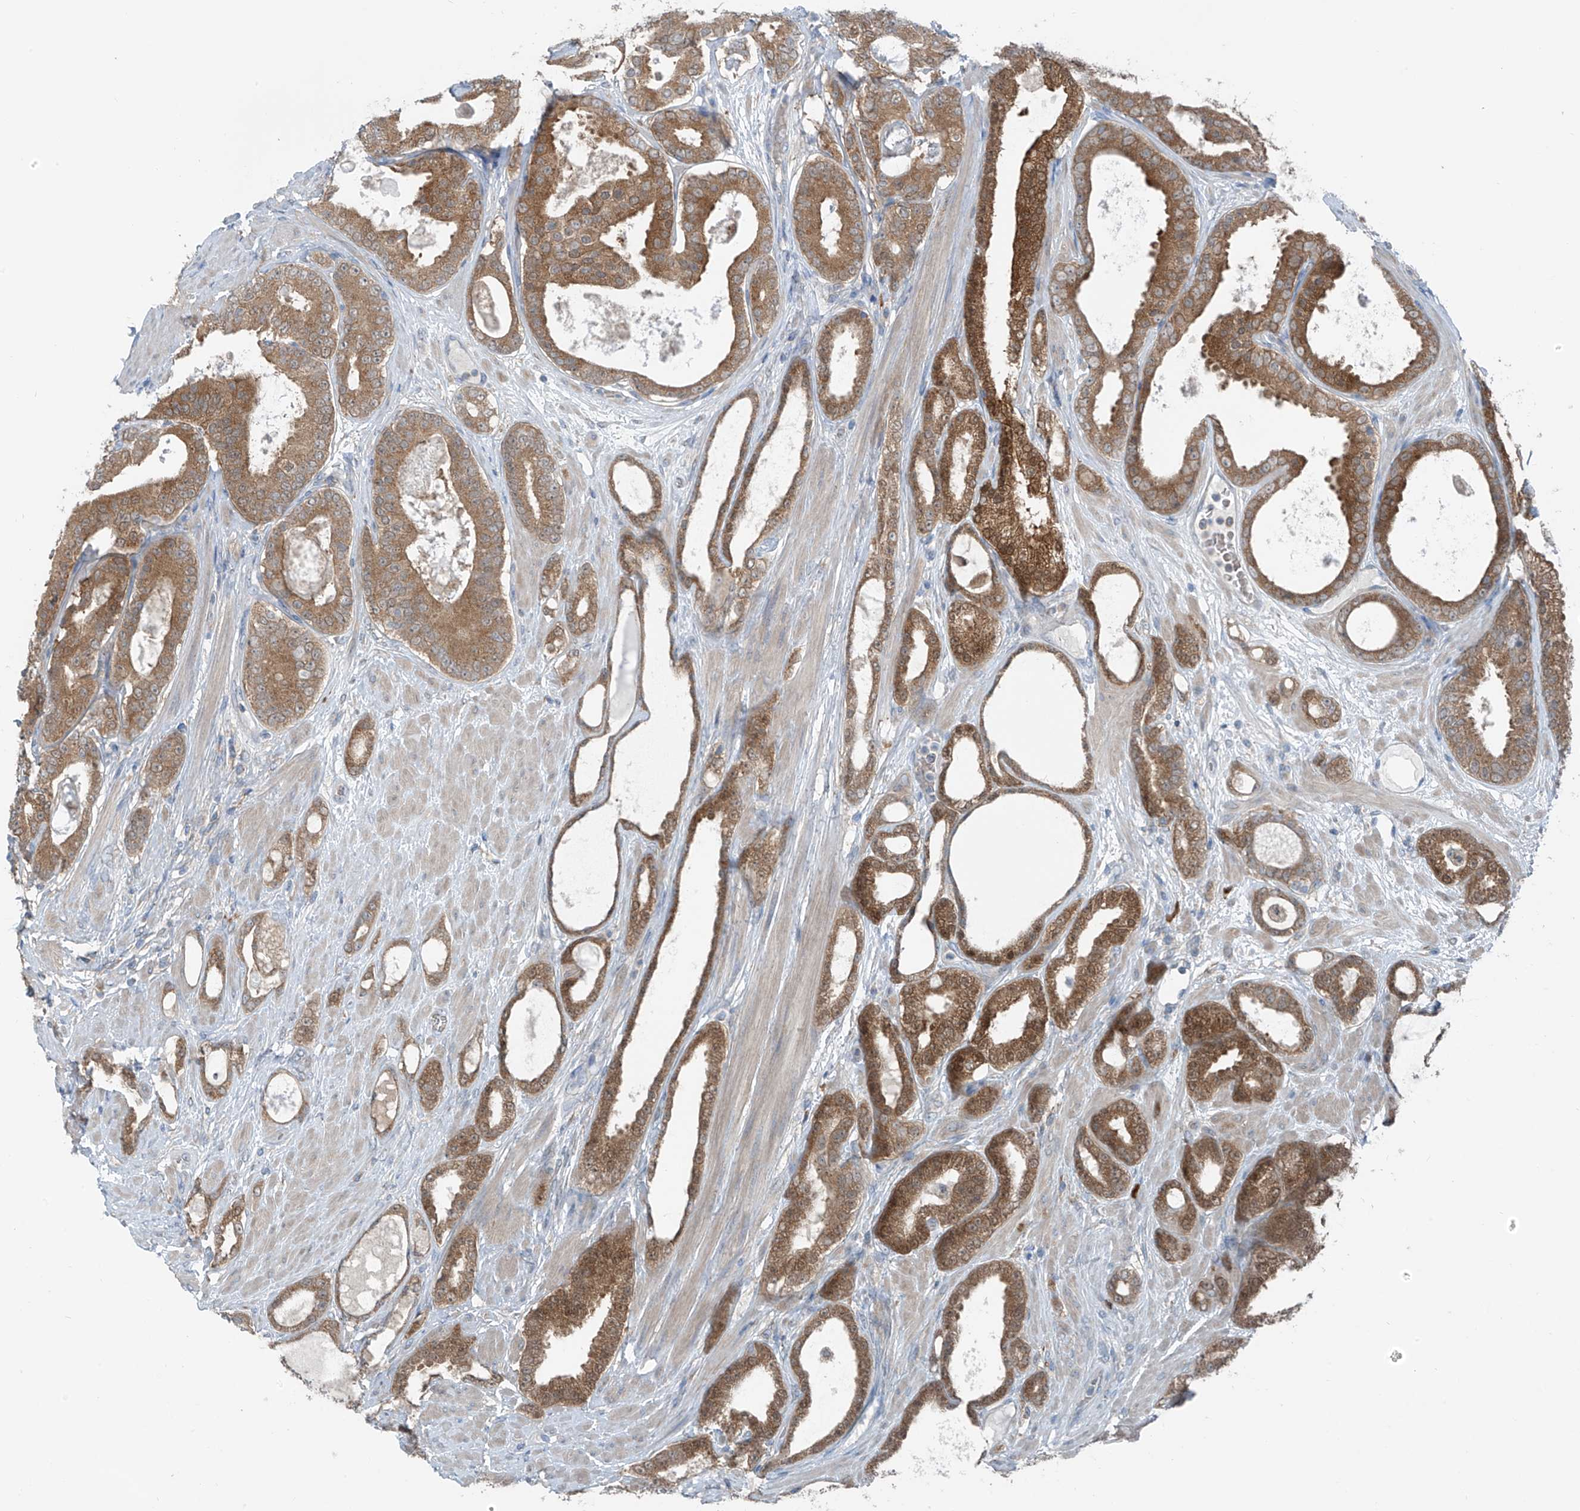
{"staining": {"intensity": "moderate", "quantity": ">75%", "location": "cytoplasmic/membranous"}, "tissue": "prostate cancer", "cell_type": "Tumor cells", "image_type": "cancer", "snomed": [{"axis": "morphology", "description": "Adenocarcinoma, High grade"}, {"axis": "topography", "description": "Prostate"}], "caption": "About >75% of tumor cells in prostate cancer (adenocarcinoma (high-grade)) reveal moderate cytoplasmic/membranous protein expression as visualized by brown immunohistochemical staining.", "gene": "SLC12A6", "patient": {"sex": "male", "age": 60}}